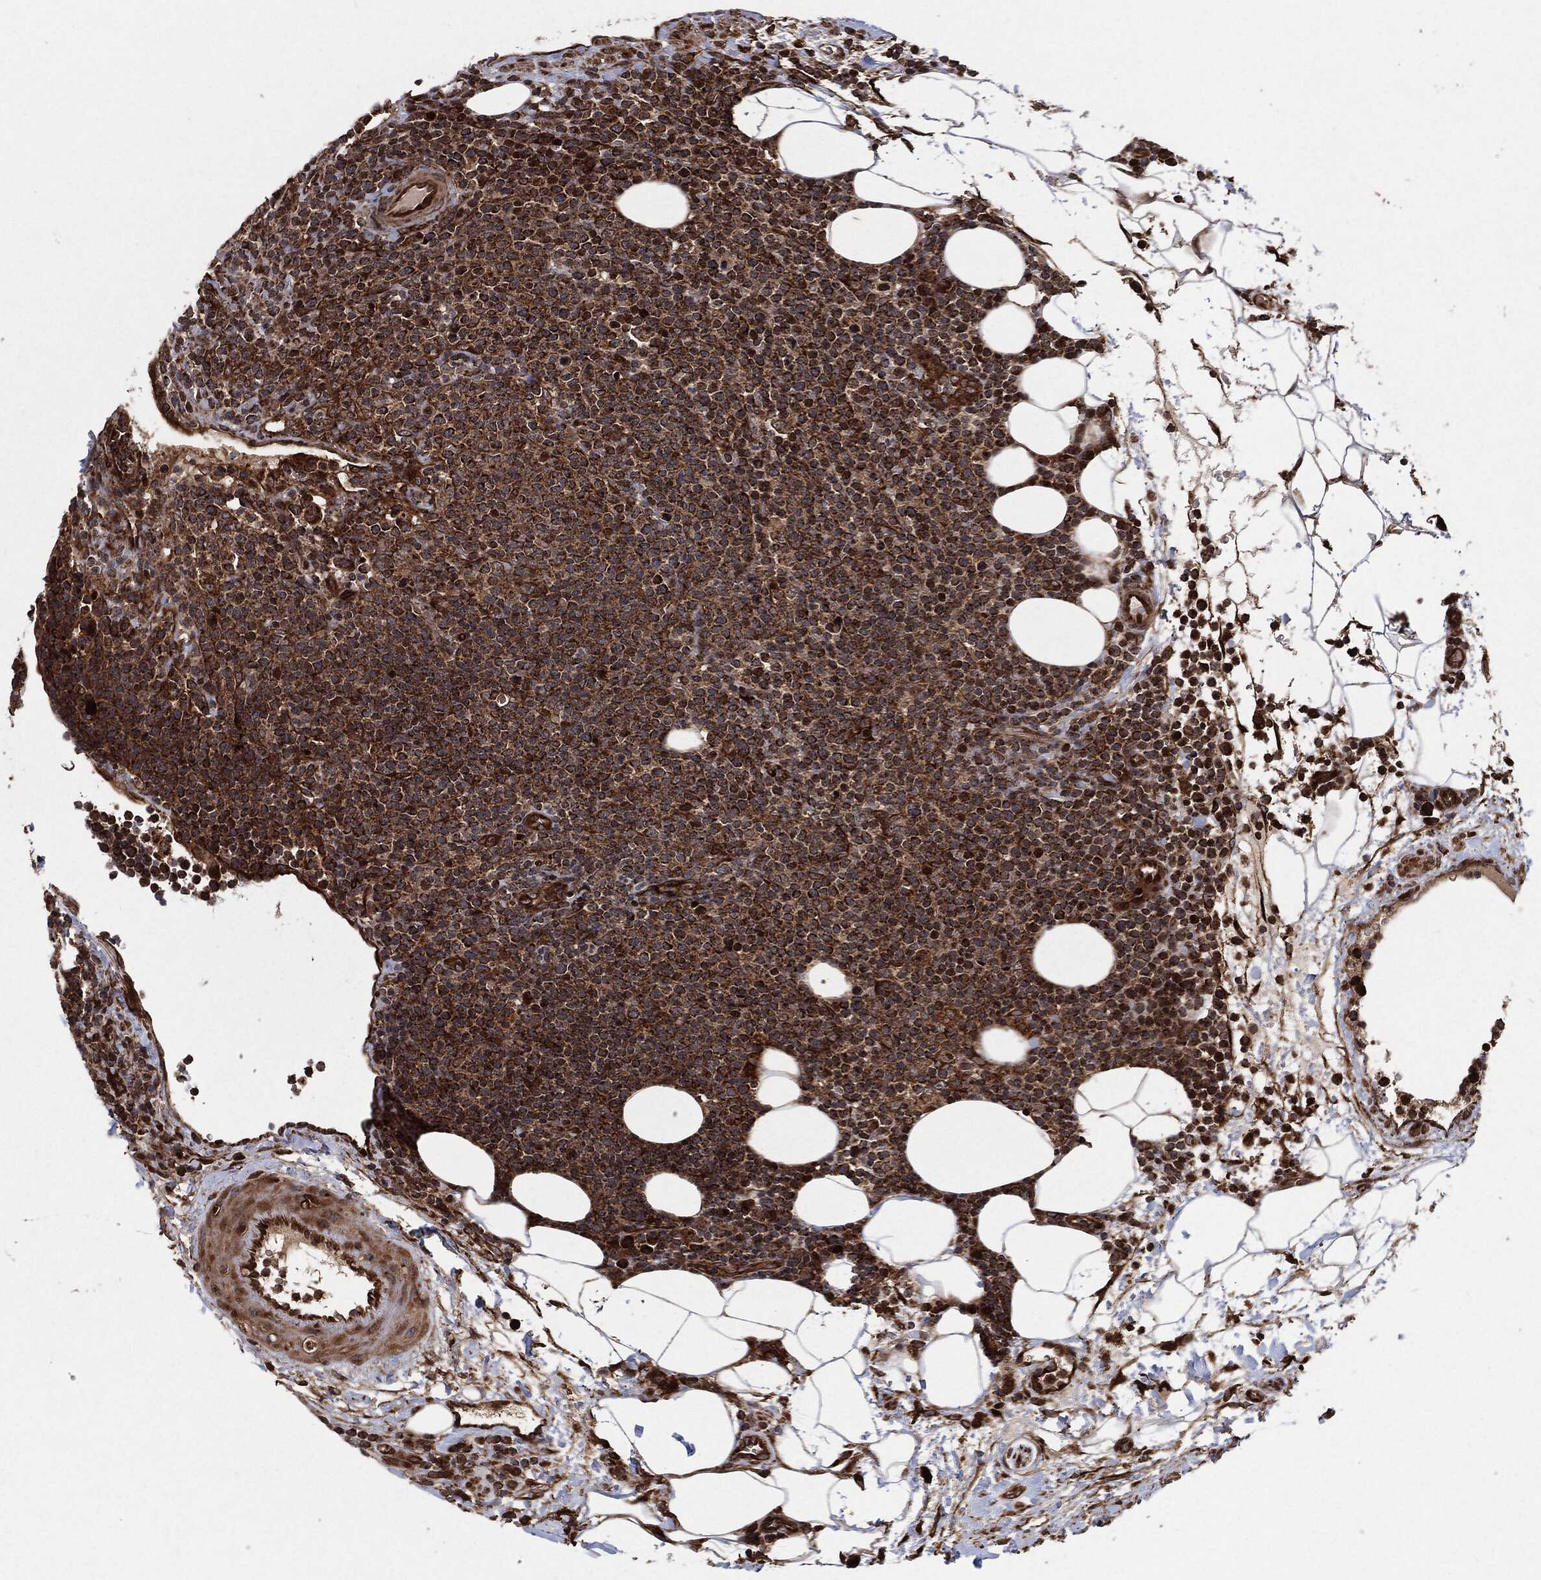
{"staining": {"intensity": "moderate", "quantity": ">75%", "location": "cytoplasmic/membranous,nuclear"}, "tissue": "lymphoma", "cell_type": "Tumor cells", "image_type": "cancer", "snomed": [{"axis": "morphology", "description": "Malignant lymphoma, non-Hodgkin's type, High grade"}, {"axis": "topography", "description": "Lymph node"}], "caption": "Immunohistochemical staining of malignant lymphoma, non-Hodgkin's type (high-grade) demonstrates medium levels of moderate cytoplasmic/membranous and nuclear staining in approximately >75% of tumor cells.", "gene": "BCAR1", "patient": {"sex": "male", "age": 61}}